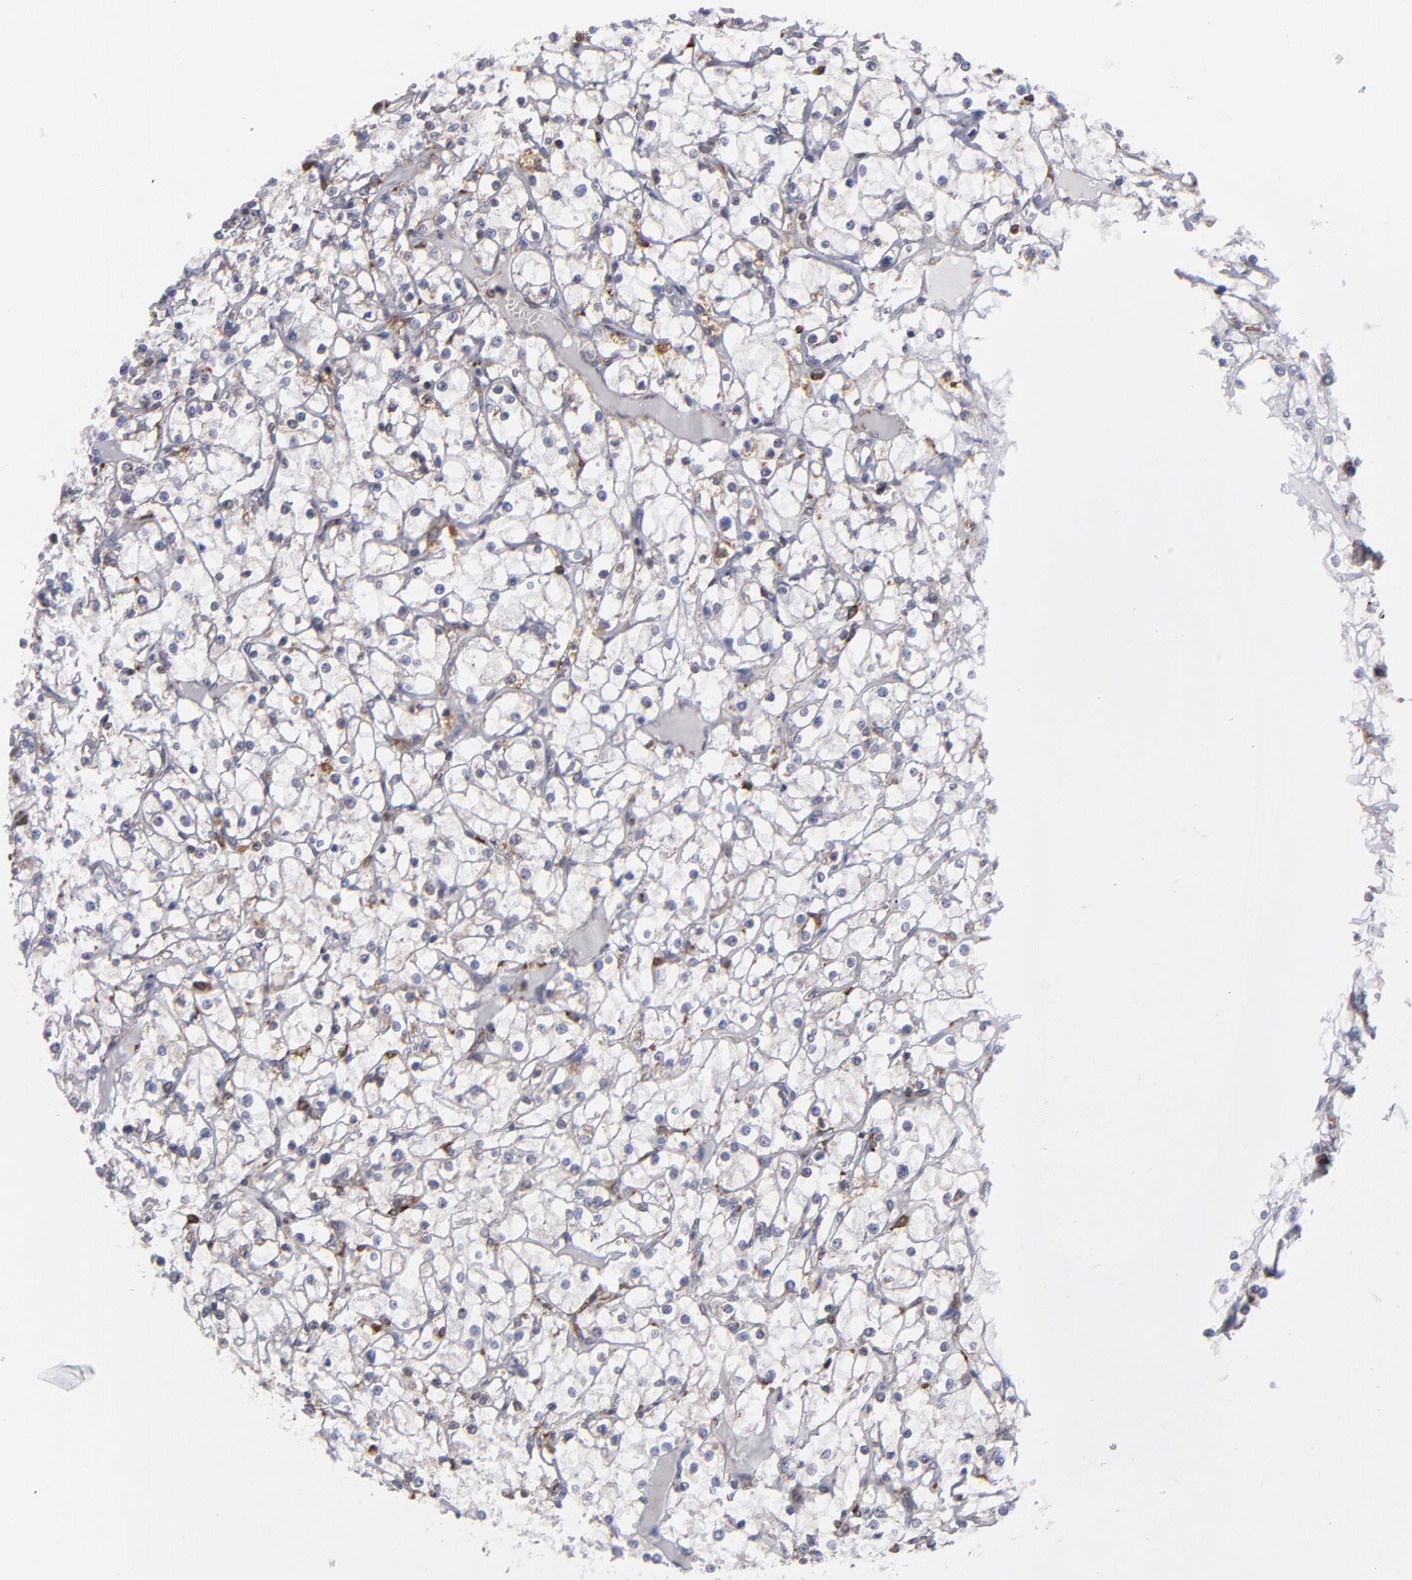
{"staining": {"intensity": "moderate", "quantity": "<25%", "location": "cytoplasmic/membranous"}, "tissue": "renal cancer", "cell_type": "Tumor cells", "image_type": "cancer", "snomed": [{"axis": "morphology", "description": "Adenocarcinoma, NOS"}, {"axis": "topography", "description": "Kidney"}], "caption": "Moderate cytoplasmic/membranous staining for a protein is seen in approximately <25% of tumor cells of renal cancer (adenocarcinoma) using immunohistochemistry.", "gene": "TMX1", "patient": {"sex": "female", "age": 73}}